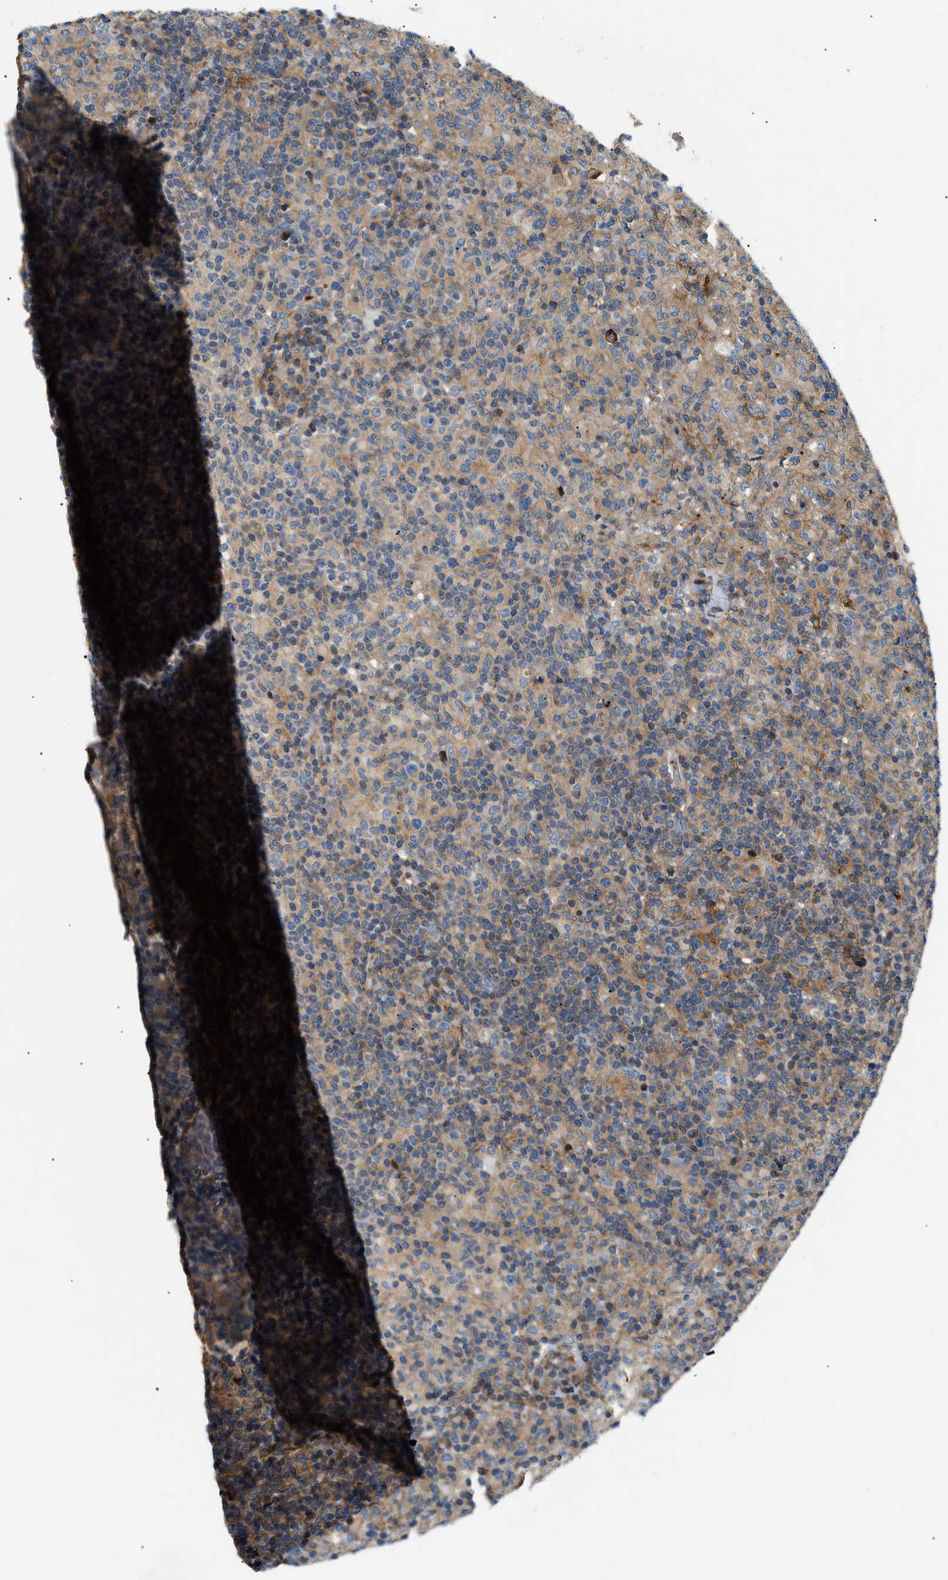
{"staining": {"intensity": "weak", "quantity": "<25%", "location": "cytoplasmic/membranous"}, "tissue": "lymphoma", "cell_type": "Tumor cells", "image_type": "cancer", "snomed": [{"axis": "morphology", "description": "Hodgkin's disease, NOS"}, {"axis": "topography", "description": "Lymph node"}], "caption": "A high-resolution histopathology image shows immunohistochemistry (IHC) staining of Hodgkin's disease, which shows no significant expression in tumor cells. (Stains: DAB (3,3'-diaminobenzidine) immunohistochemistry with hematoxylin counter stain, Microscopy: brightfield microscopy at high magnification).", "gene": "DHODH", "patient": {"sex": "male", "age": 70}}